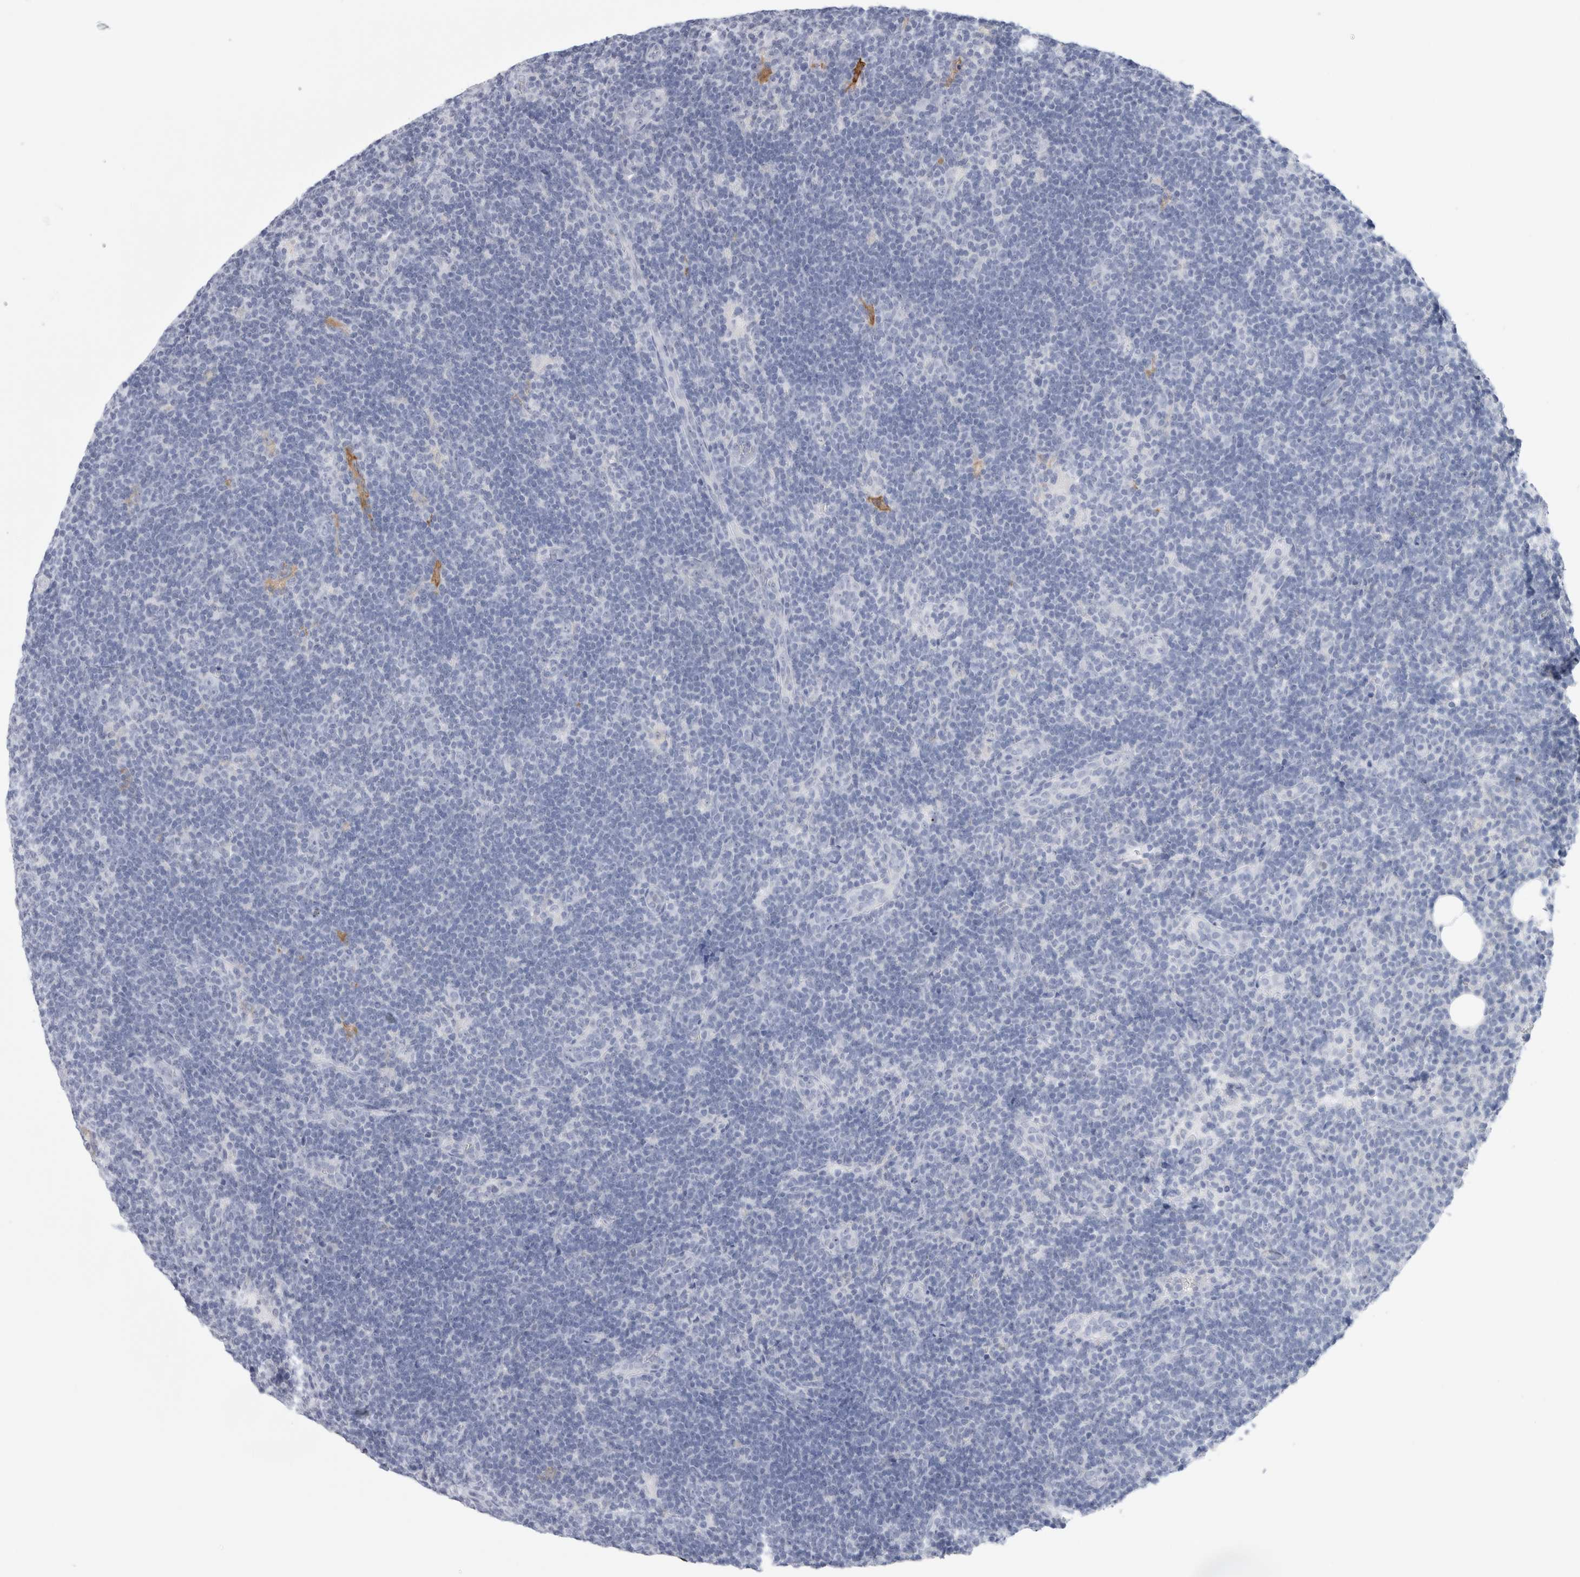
{"staining": {"intensity": "negative", "quantity": "none", "location": "none"}, "tissue": "lymphoma", "cell_type": "Tumor cells", "image_type": "cancer", "snomed": [{"axis": "morphology", "description": "Hodgkin's disease, NOS"}, {"axis": "topography", "description": "Lymph node"}], "caption": "This photomicrograph is of Hodgkin's disease stained with immunohistochemistry to label a protein in brown with the nuclei are counter-stained blue. There is no positivity in tumor cells.", "gene": "MUC15", "patient": {"sex": "female", "age": 57}}